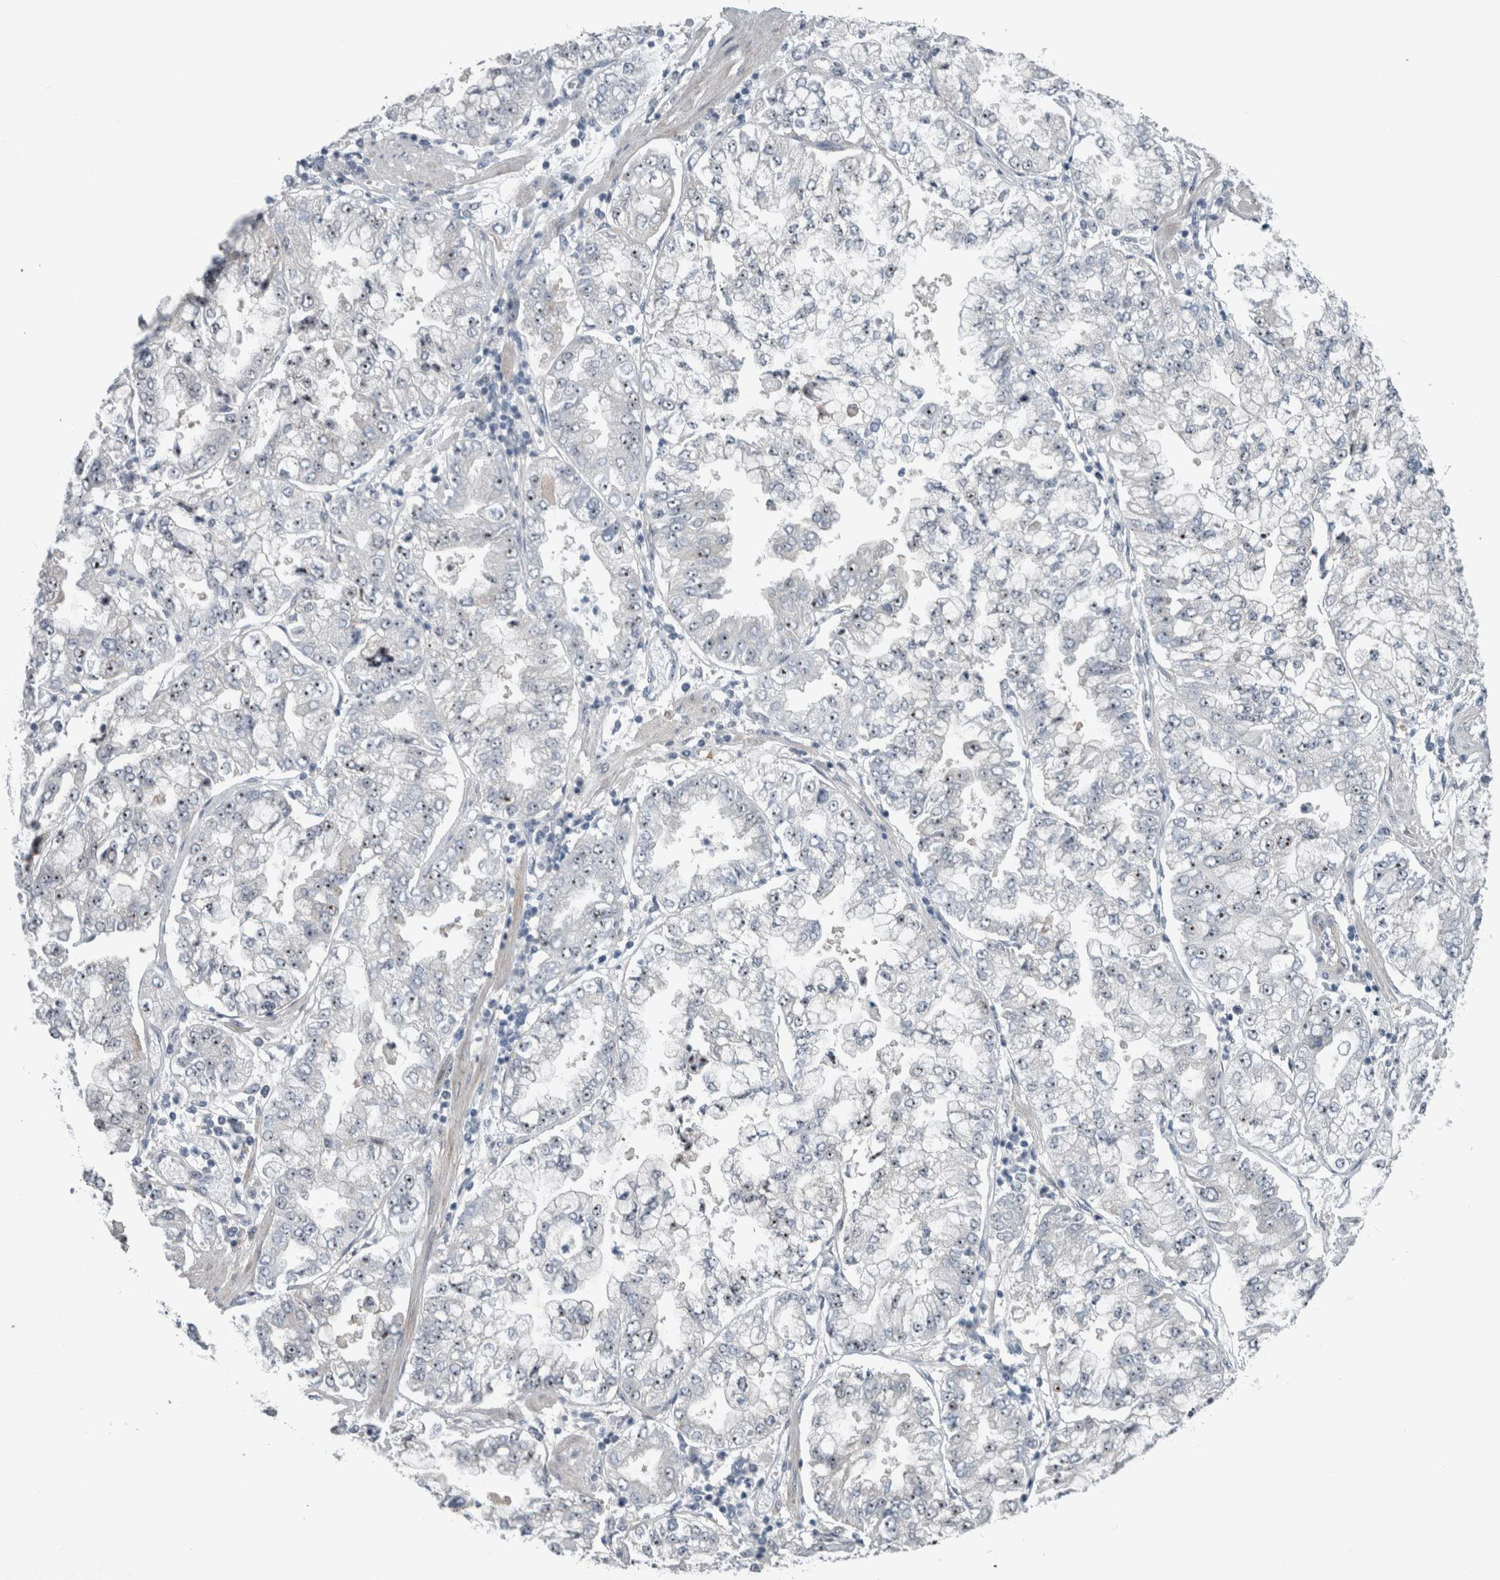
{"staining": {"intensity": "weak", "quantity": "<25%", "location": "nuclear"}, "tissue": "stomach cancer", "cell_type": "Tumor cells", "image_type": "cancer", "snomed": [{"axis": "morphology", "description": "Adenocarcinoma, NOS"}, {"axis": "topography", "description": "Stomach"}], "caption": "An image of human stomach adenocarcinoma is negative for staining in tumor cells.", "gene": "UTP6", "patient": {"sex": "male", "age": 76}}